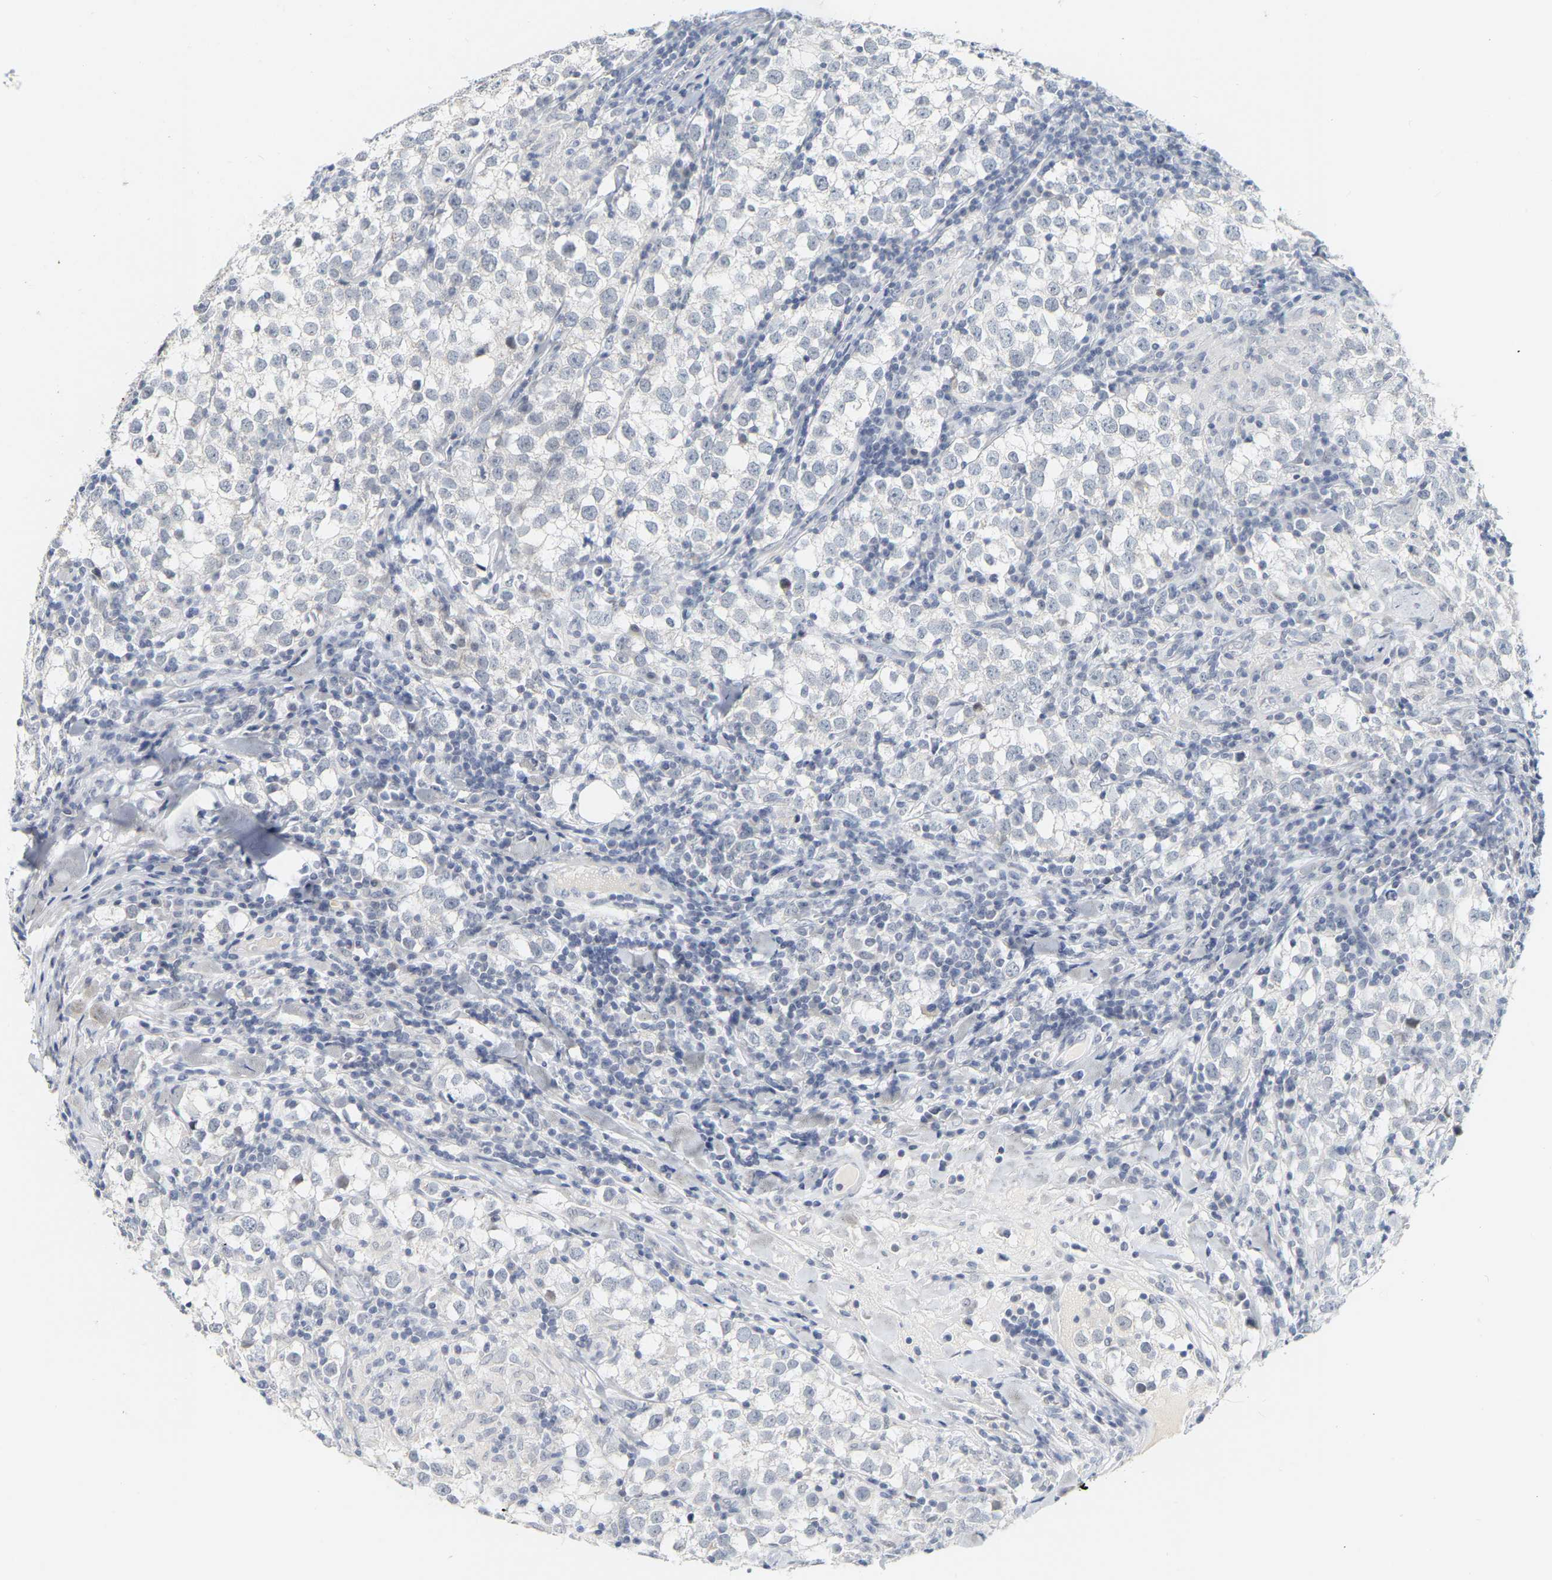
{"staining": {"intensity": "negative", "quantity": "none", "location": "none"}, "tissue": "testis cancer", "cell_type": "Tumor cells", "image_type": "cancer", "snomed": [{"axis": "morphology", "description": "Seminoma, NOS"}, {"axis": "morphology", "description": "Carcinoma, Embryonal, NOS"}, {"axis": "topography", "description": "Testis"}], "caption": "The immunohistochemistry (IHC) image has no significant positivity in tumor cells of seminoma (testis) tissue. (IHC, brightfield microscopy, high magnification).", "gene": "KRT76", "patient": {"sex": "male", "age": 36}}